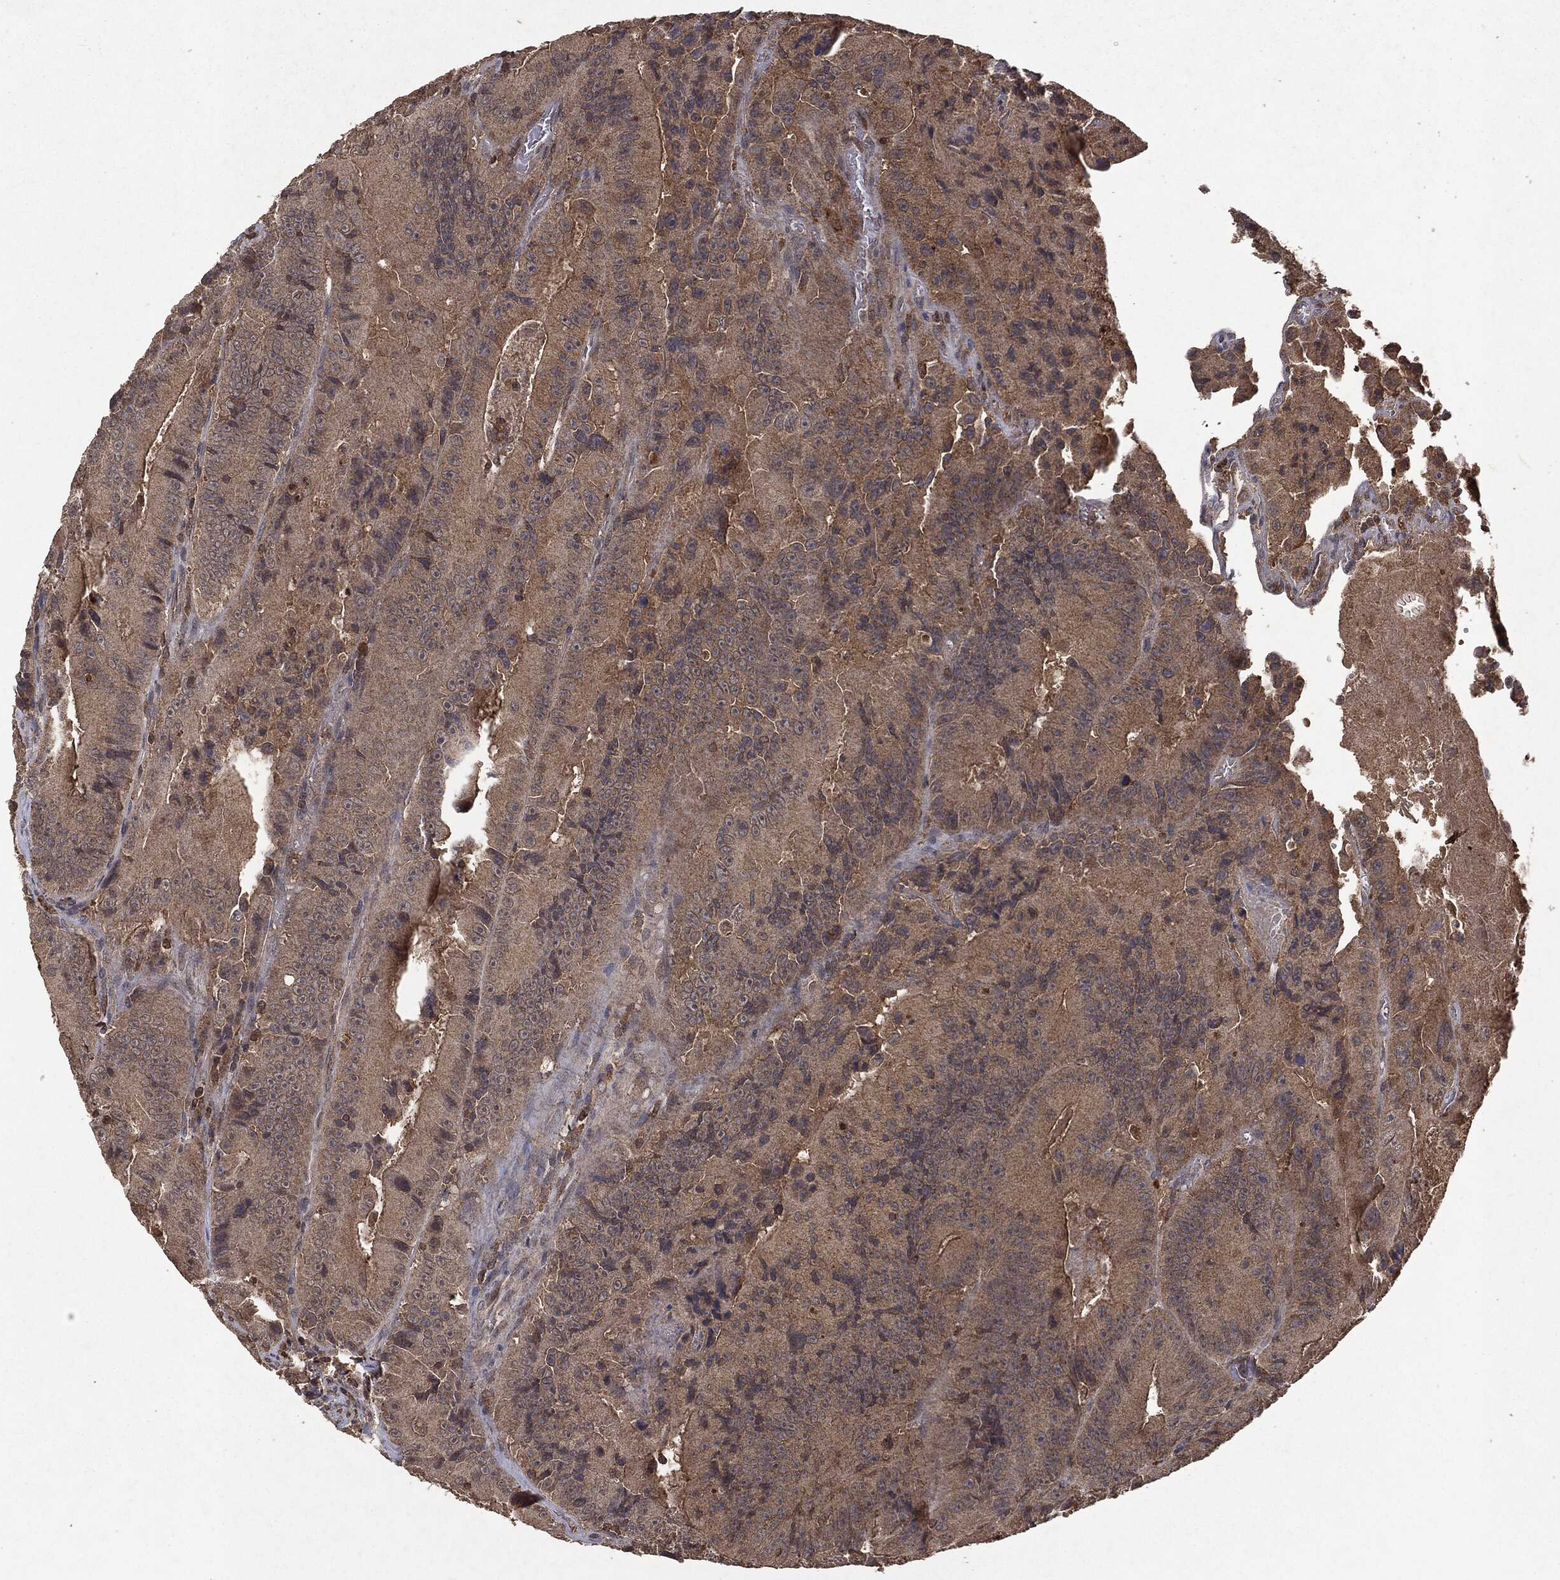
{"staining": {"intensity": "weak", "quantity": "25%-75%", "location": "cytoplasmic/membranous"}, "tissue": "colorectal cancer", "cell_type": "Tumor cells", "image_type": "cancer", "snomed": [{"axis": "morphology", "description": "Adenocarcinoma, NOS"}, {"axis": "topography", "description": "Colon"}], "caption": "Immunohistochemical staining of adenocarcinoma (colorectal) reveals low levels of weak cytoplasmic/membranous expression in approximately 25%-75% of tumor cells.", "gene": "MTOR", "patient": {"sex": "female", "age": 86}}